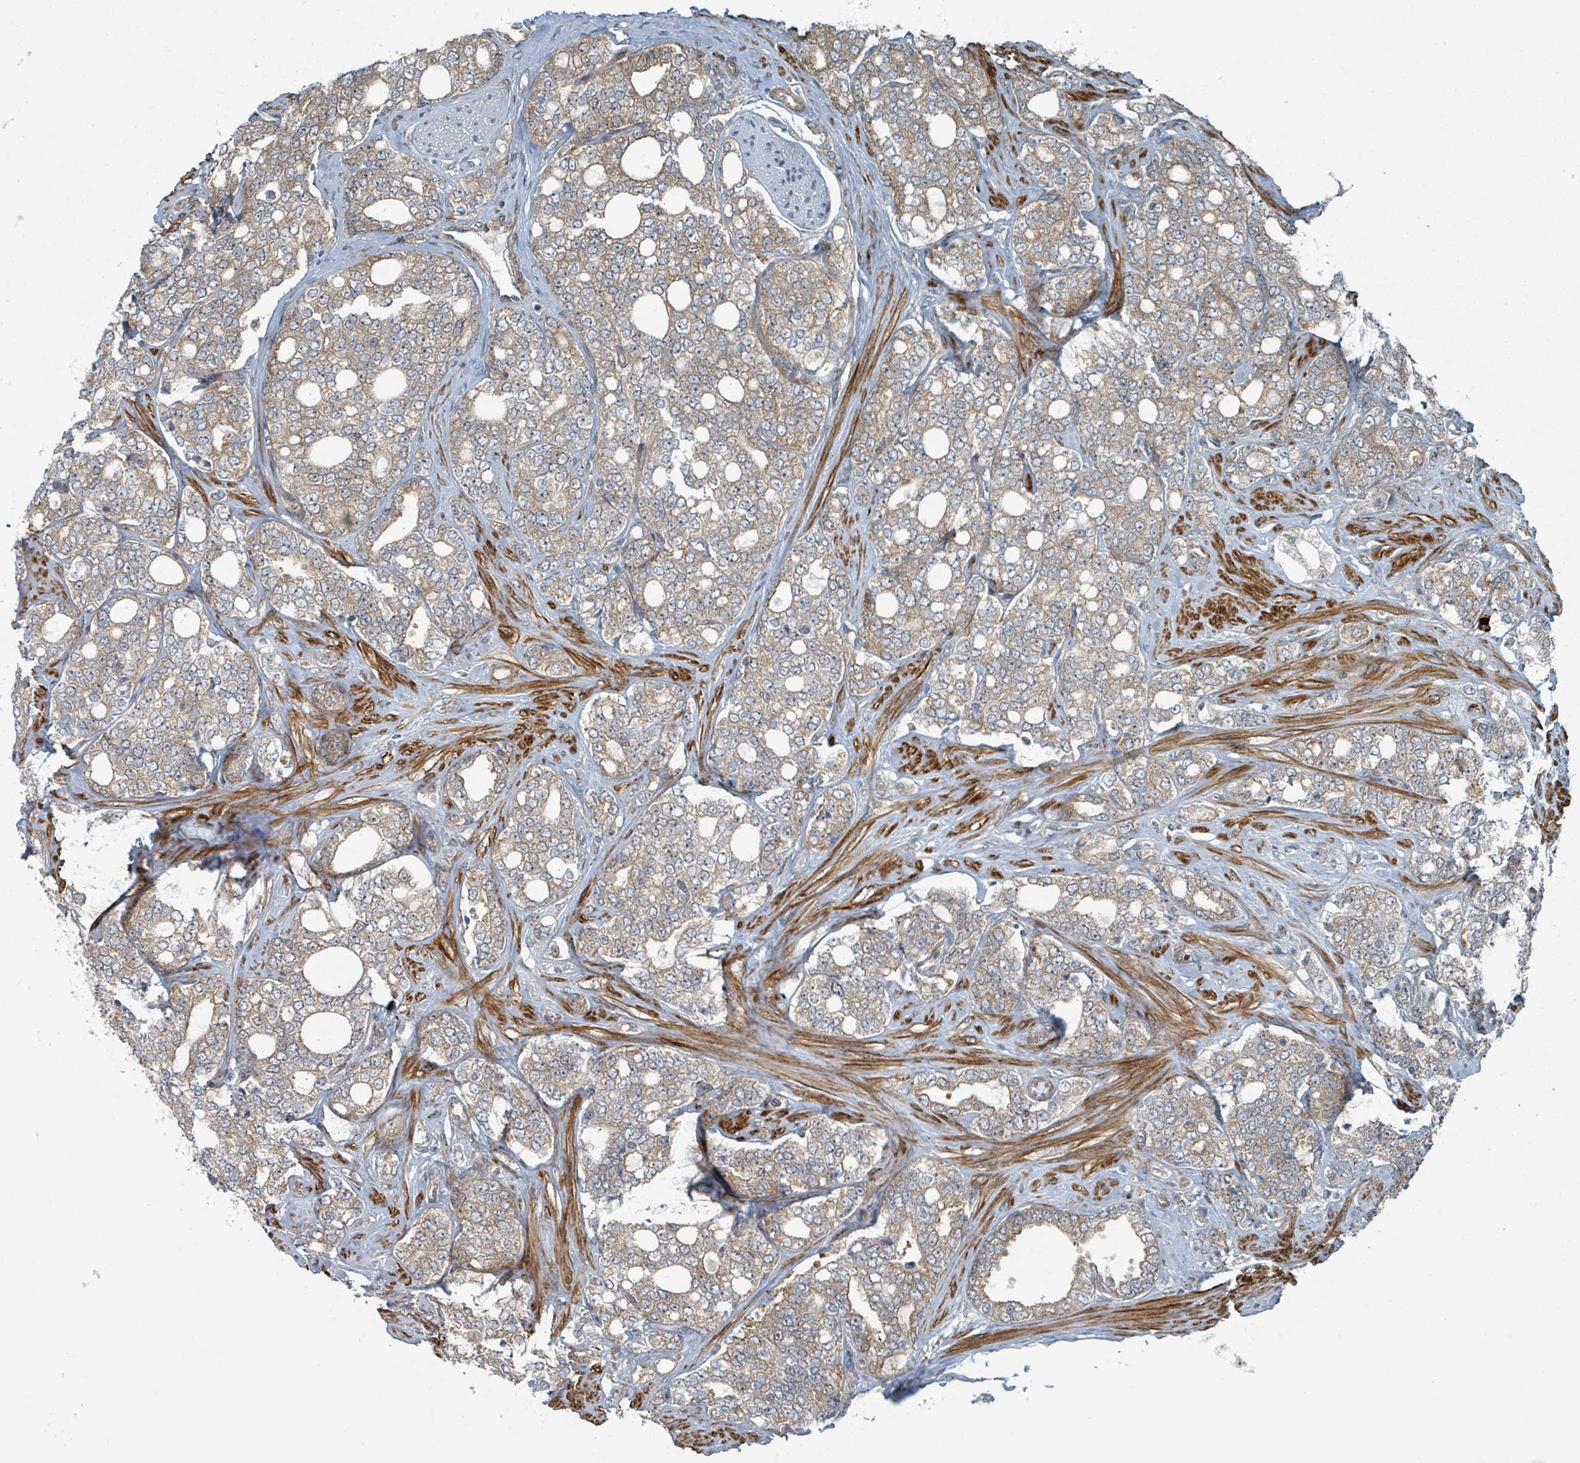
{"staining": {"intensity": "weak", "quantity": ">75%", "location": "cytoplasmic/membranous"}, "tissue": "prostate cancer", "cell_type": "Tumor cells", "image_type": "cancer", "snomed": [{"axis": "morphology", "description": "Adenocarcinoma, High grade"}, {"axis": "topography", "description": "Prostate"}], "caption": "IHC micrograph of neoplastic tissue: prostate cancer (adenocarcinoma (high-grade)) stained using immunohistochemistry exhibits low levels of weak protein expression localized specifically in the cytoplasmic/membranous of tumor cells, appearing as a cytoplasmic/membranous brown color.", "gene": "RHPN2", "patient": {"sex": "male", "age": 64}}